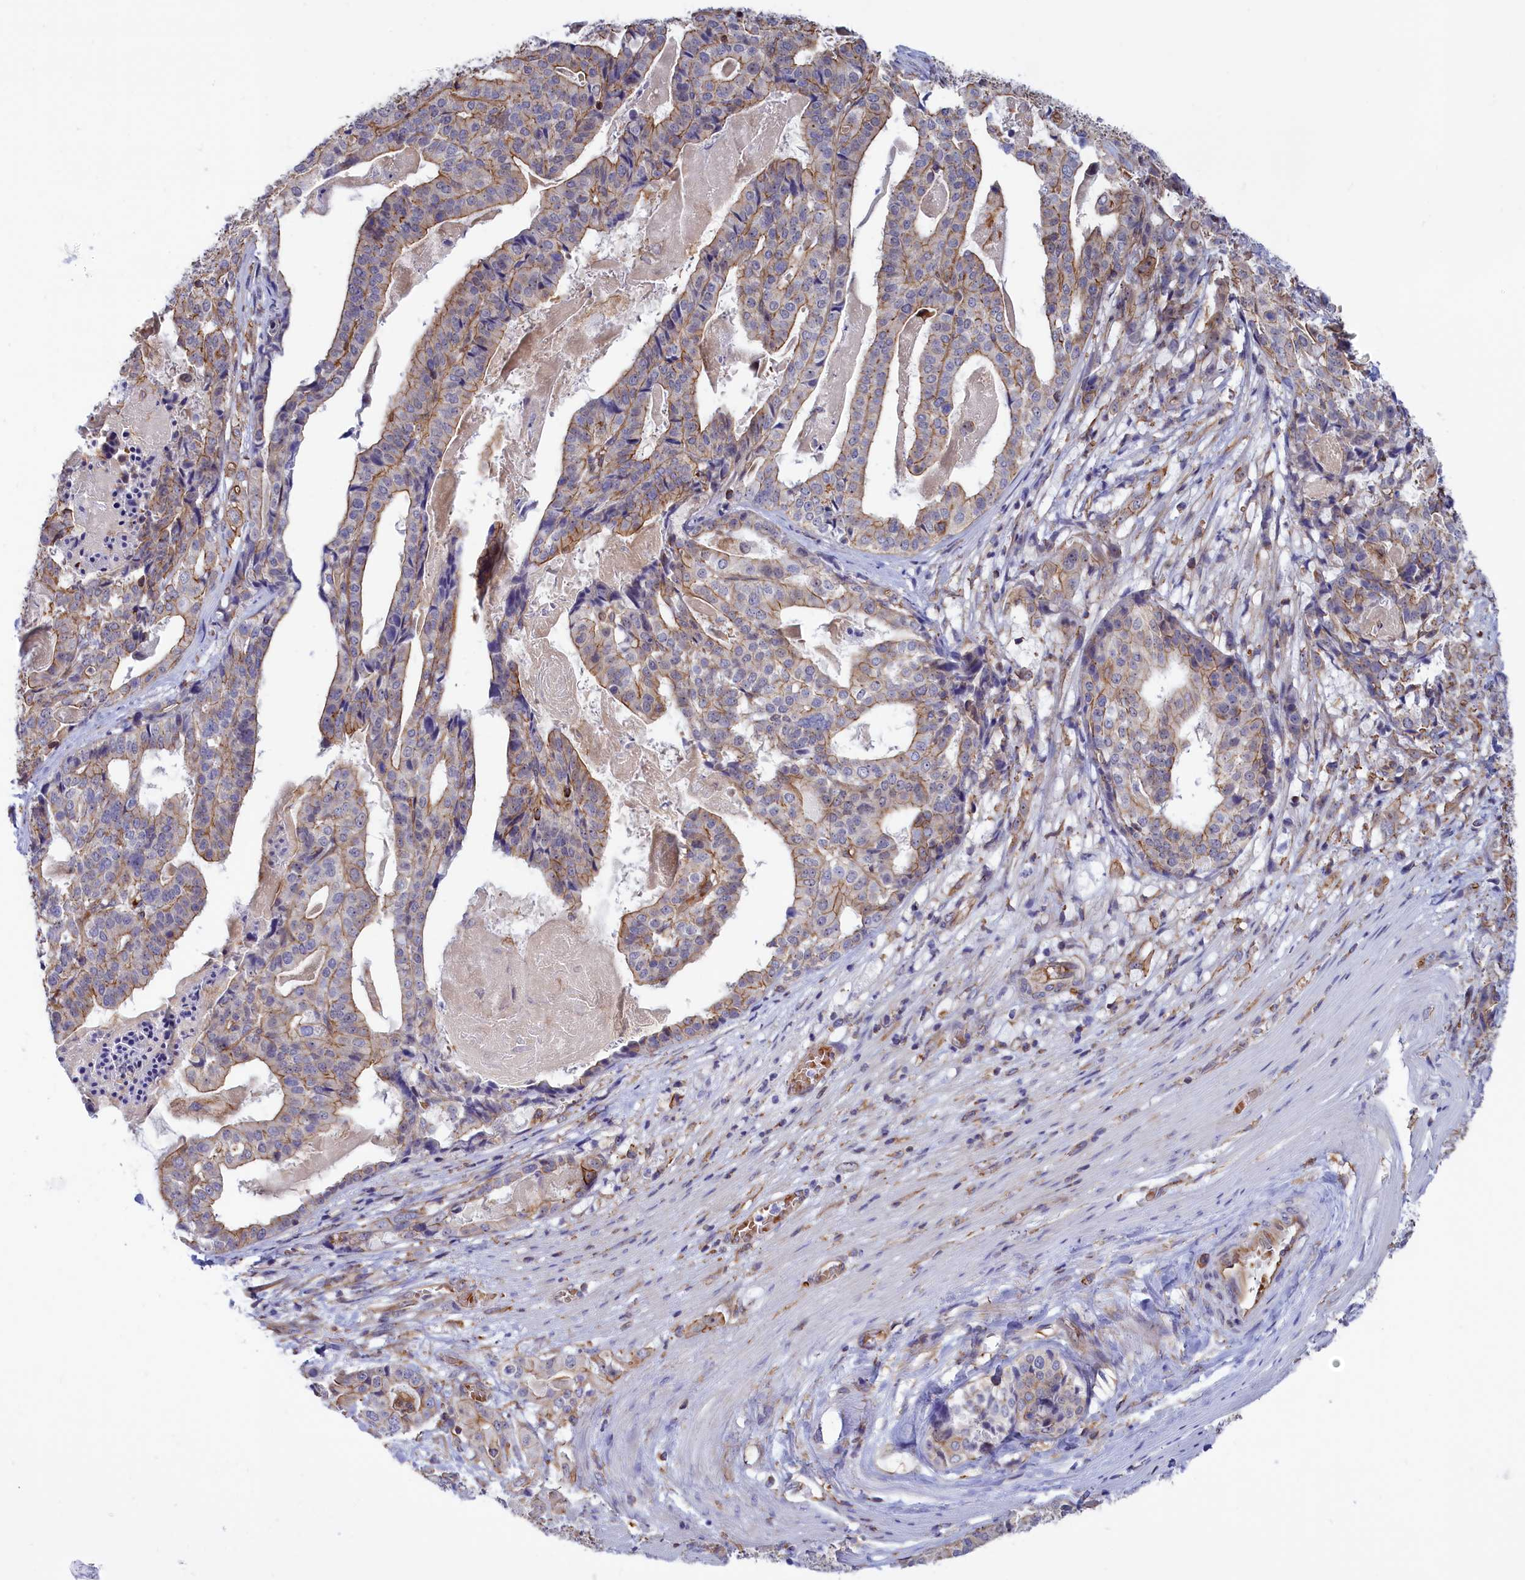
{"staining": {"intensity": "weak", "quantity": "25%-75%", "location": "cytoplasmic/membranous"}, "tissue": "stomach cancer", "cell_type": "Tumor cells", "image_type": "cancer", "snomed": [{"axis": "morphology", "description": "Adenocarcinoma, NOS"}, {"axis": "topography", "description": "Stomach"}], "caption": "About 25%-75% of tumor cells in adenocarcinoma (stomach) exhibit weak cytoplasmic/membranous protein positivity as visualized by brown immunohistochemical staining.", "gene": "ABCC12", "patient": {"sex": "male", "age": 48}}